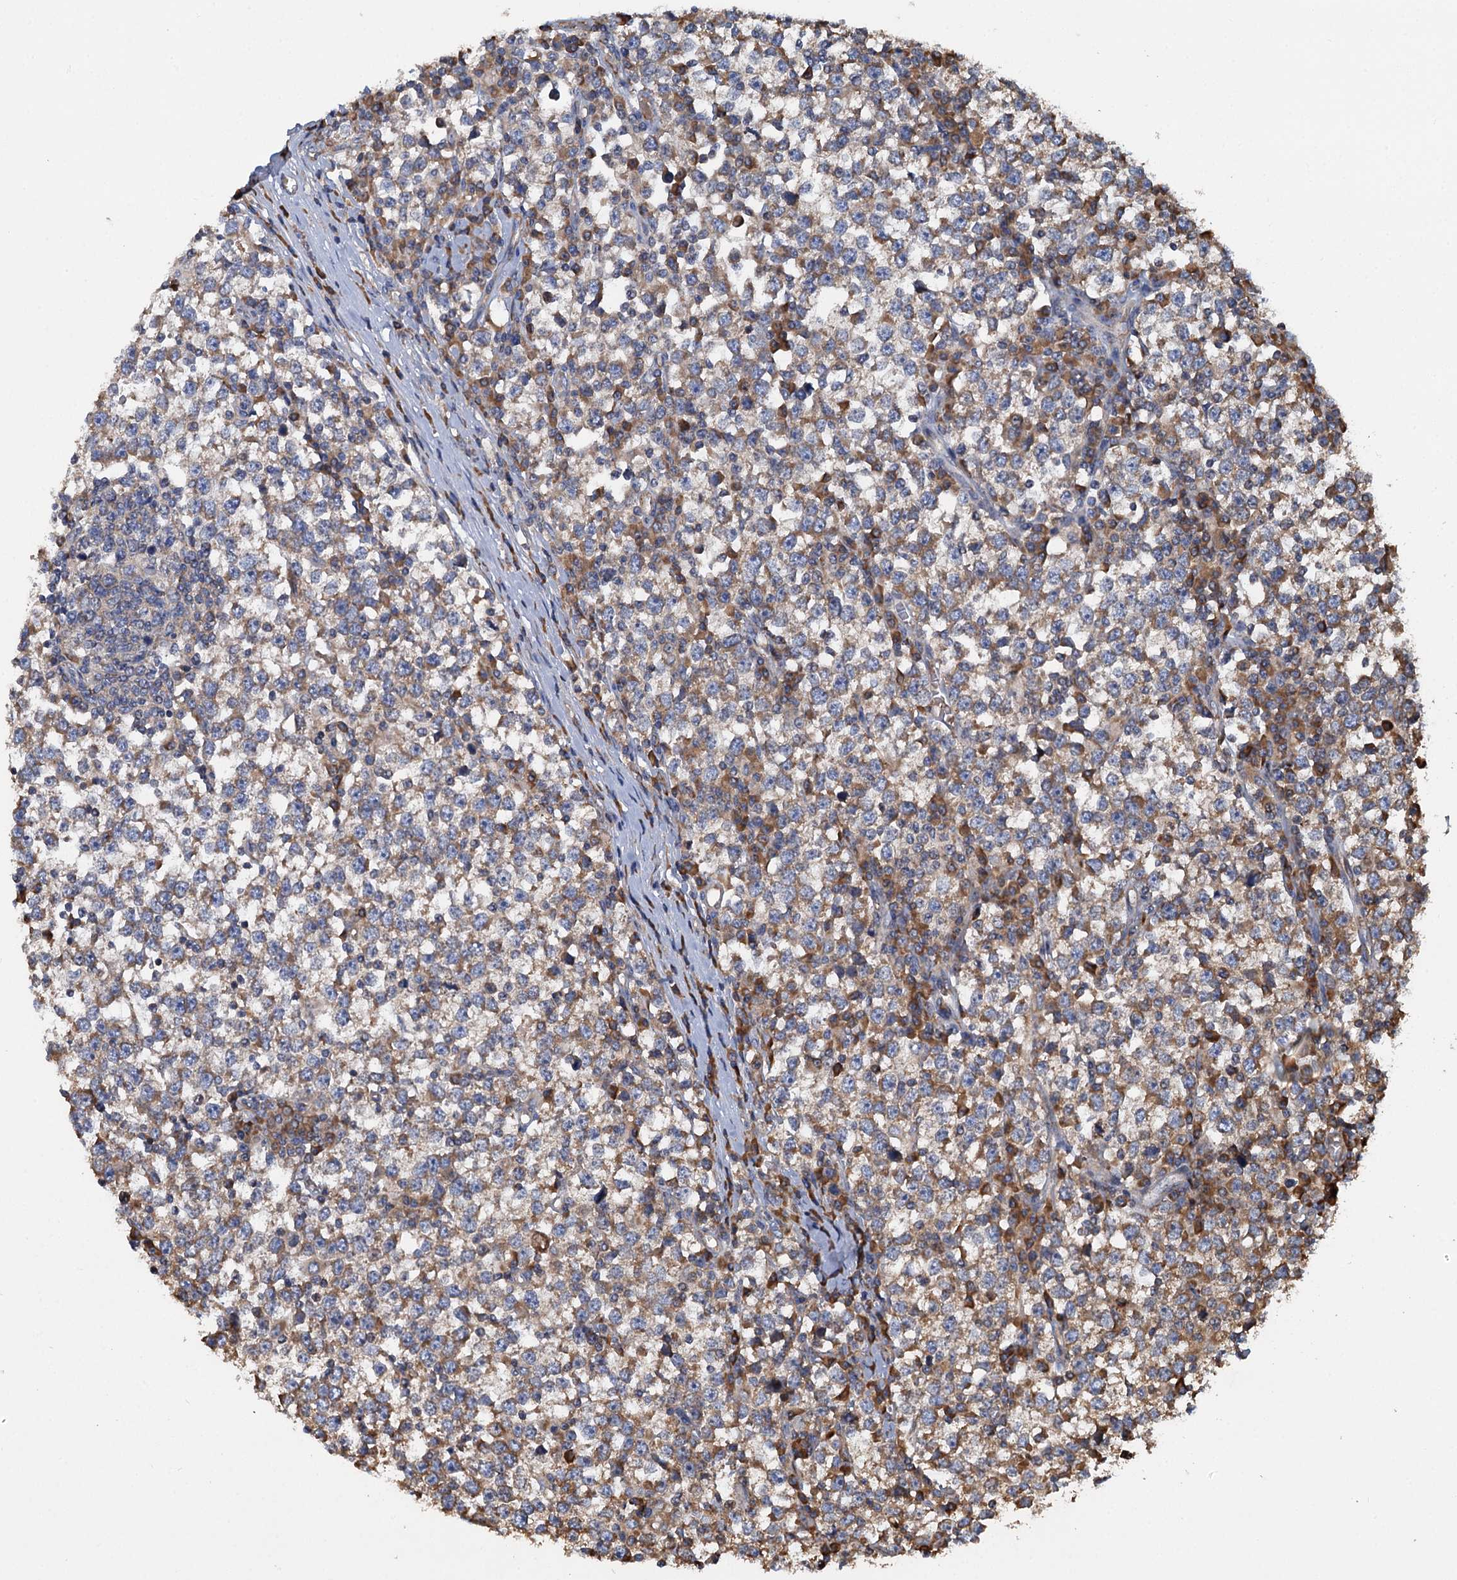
{"staining": {"intensity": "moderate", "quantity": "25%-75%", "location": "cytoplasmic/membranous"}, "tissue": "testis cancer", "cell_type": "Tumor cells", "image_type": "cancer", "snomed": [{"axis": "morphology", "description": "Seminoma, NOS"}, {"axis": "topography", "description": "Testis"}], "caption": "There is medium levels of moderate cytoplasmic/membranous expression in tumor cells of testis seminoma, as demonstrated by immunohistochemical staining (brown color).", "gene": "LINS1", "patient": {"sex": "male", "age": 65}}